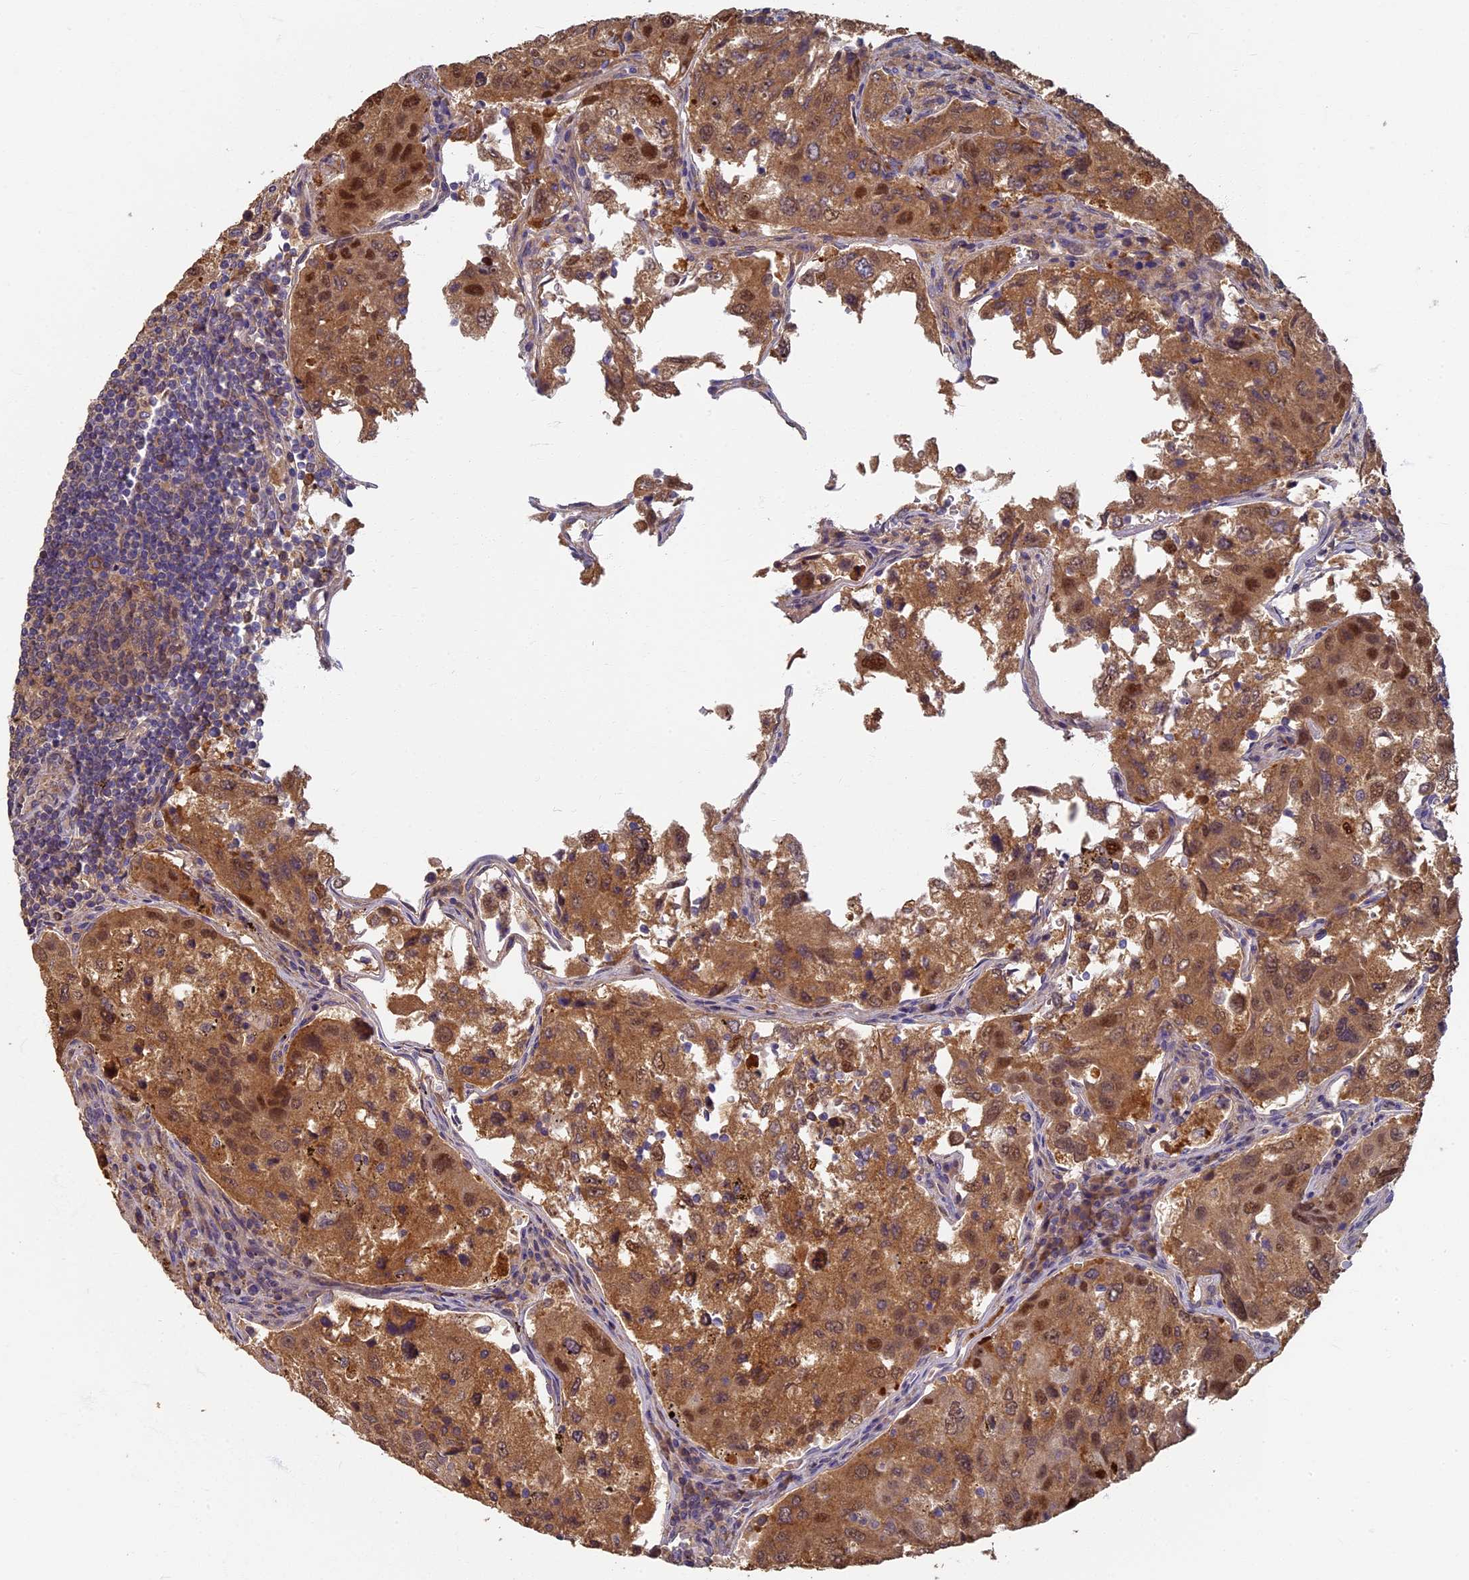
{"staining": {"intensity": "moderate", "quantity": ">75%", "location": "cytoplasmic/membranous,nuclear"}, "tissue": "urothelial cancer", "cell_type": "Tumor cells", "image_type": "cancer", "snomed": [{"axis": "morphology", "description": "Urothelial carcinoma, High grade"}, {"axis": "topography", "description": "Lymph node"}, {"axis": "topography", "description": "Urinary bladder"}], "caption": "A high-resolution image shows immunohistochemistry (IHC) staining of high-grade urothelial carcinoma, which displays moderate cytoplasmic/membranous and nuclear expression in about >75% of tumor cells.", "gene": "RSPH3", "patient": {"sex": "male", "age": 51}}